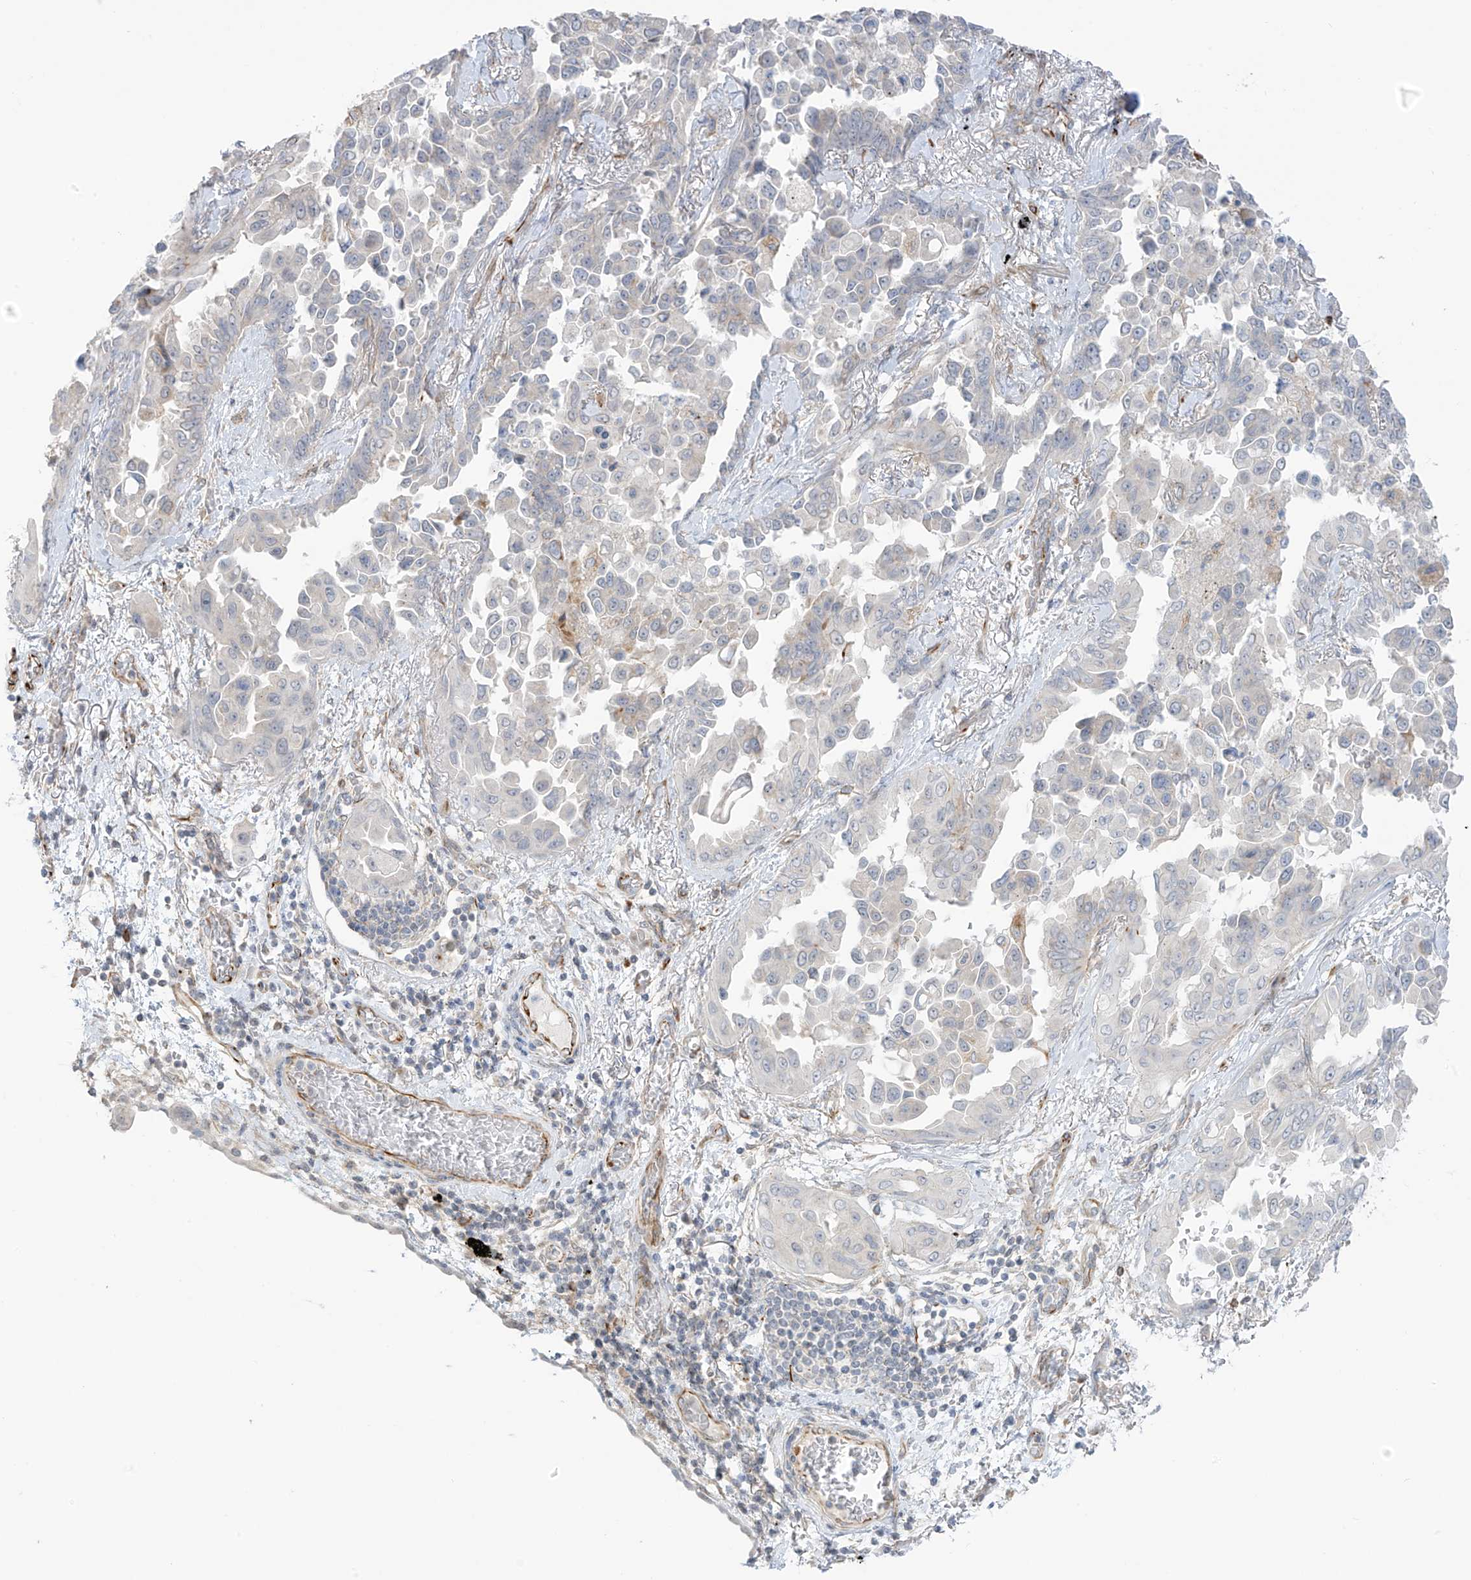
{"staining": {"intensity": "negative", "quantity": "none", "location": "none"}, "tissue": "lung cancer", "cell_type": "Tumor cells", "image_type": "cancer", "snomed": [{"axis": "morphology", "description": "Adenocarcinoma, NOS"}, {"axis": "topography", "description": "Lung"}], "caption": "The image reveals no significant staining in tumor cells of lung cancer (adenocarcinoma). (DAB (3,3'-diaminobenzidine) immunohistochemistry, high magnification).", "gene": "HS6ST2", "patient": {"sex": "female", "age": 67}}